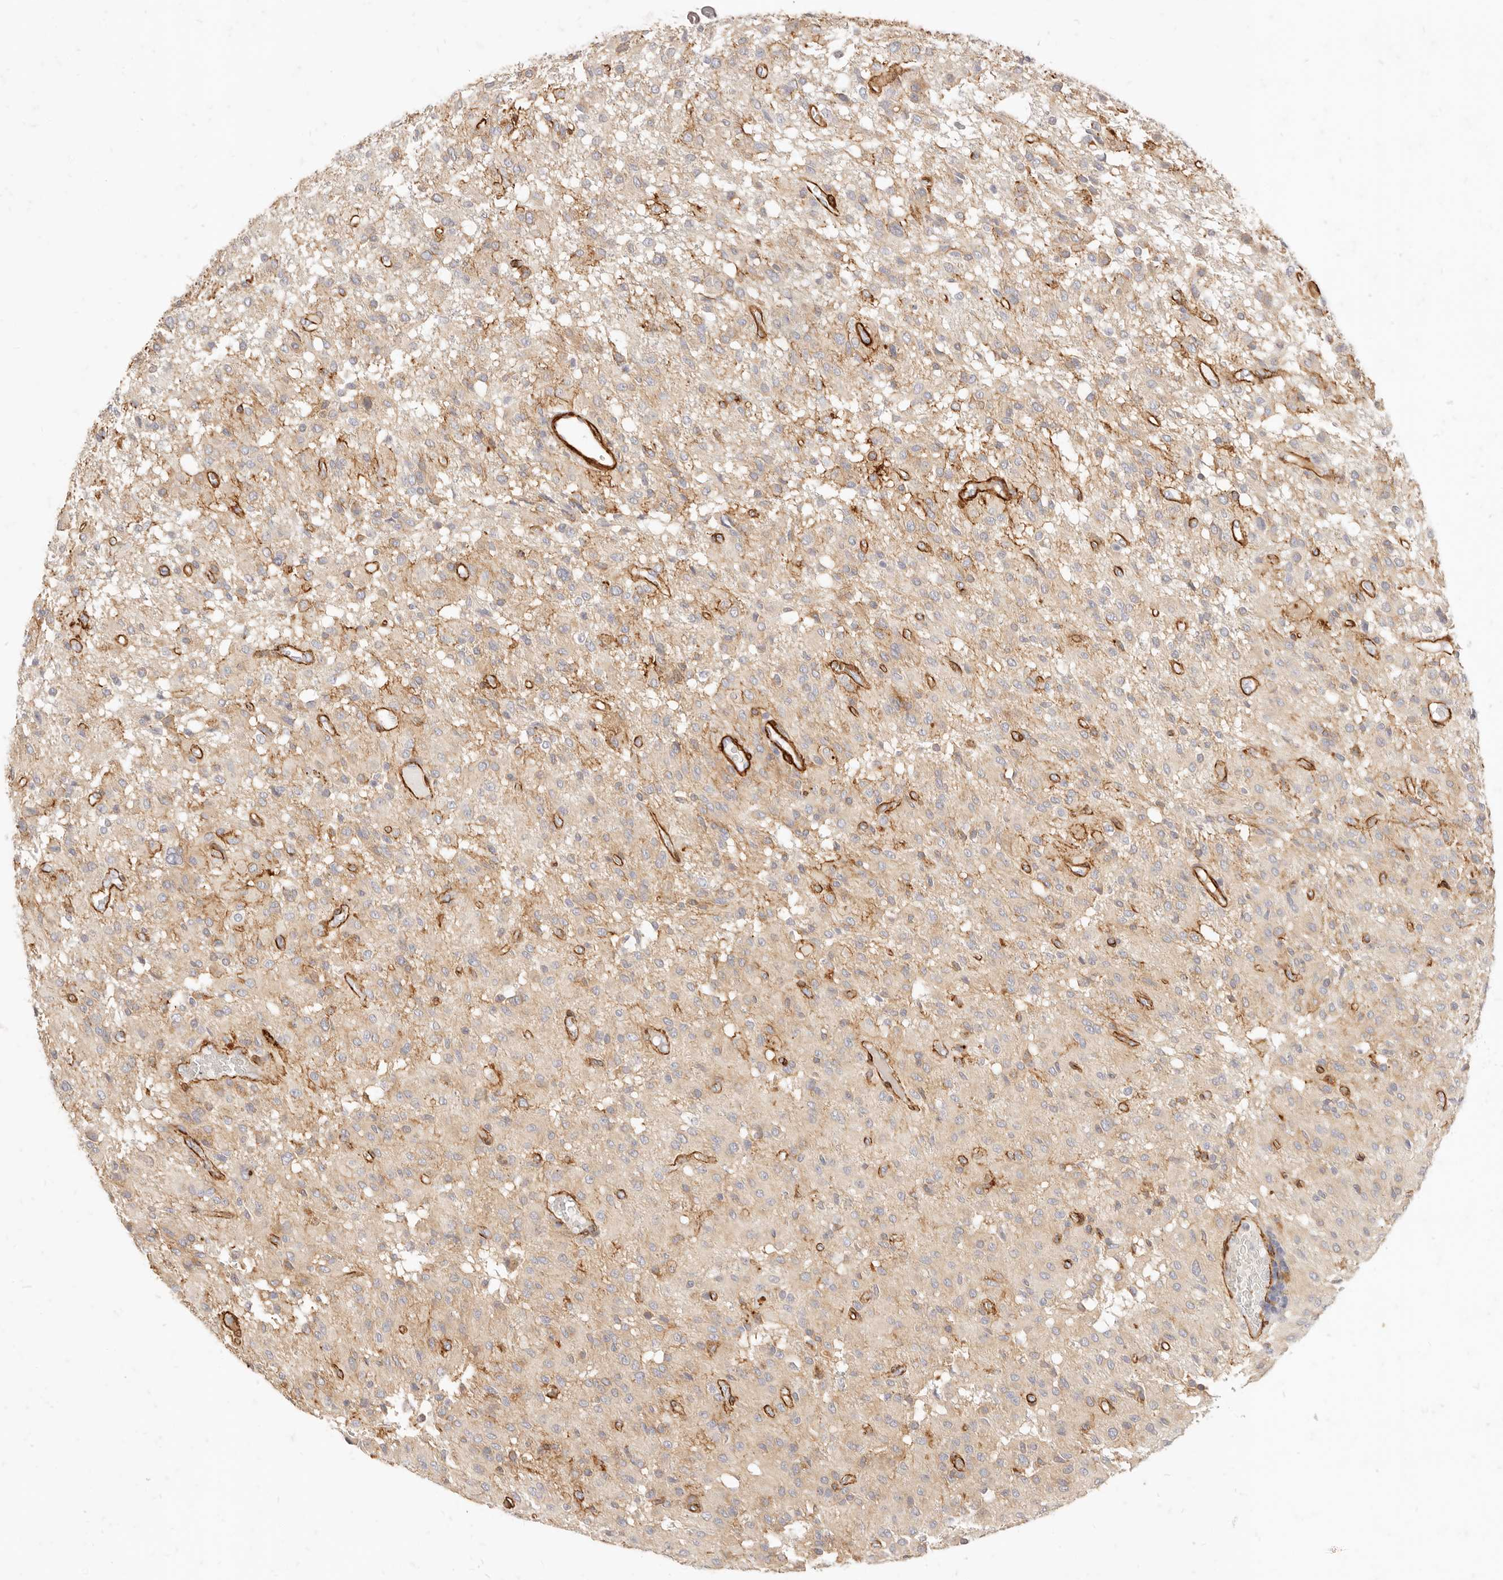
{"staining": {"intensity": "weak", "quantity": "<25%", "location": "cytoplasmic/membranous"}, "tissue": "glioma", "cell_type": "Tumor cells", "image_type": "cancer", "snomed": [{"axis": "morphology", "description": "Glioma, malignant, High grade"}, {"axis": "topography", "description": "Brain"}], "caption": "Immunohistochemistry (IHC) photomicrograph of neoplastic tissue: glioma stained with DAB reveals no significant protein positivity in tumor cells.", "gene": "TMTC2", "patient": {"sex": "female", "age": 59}}